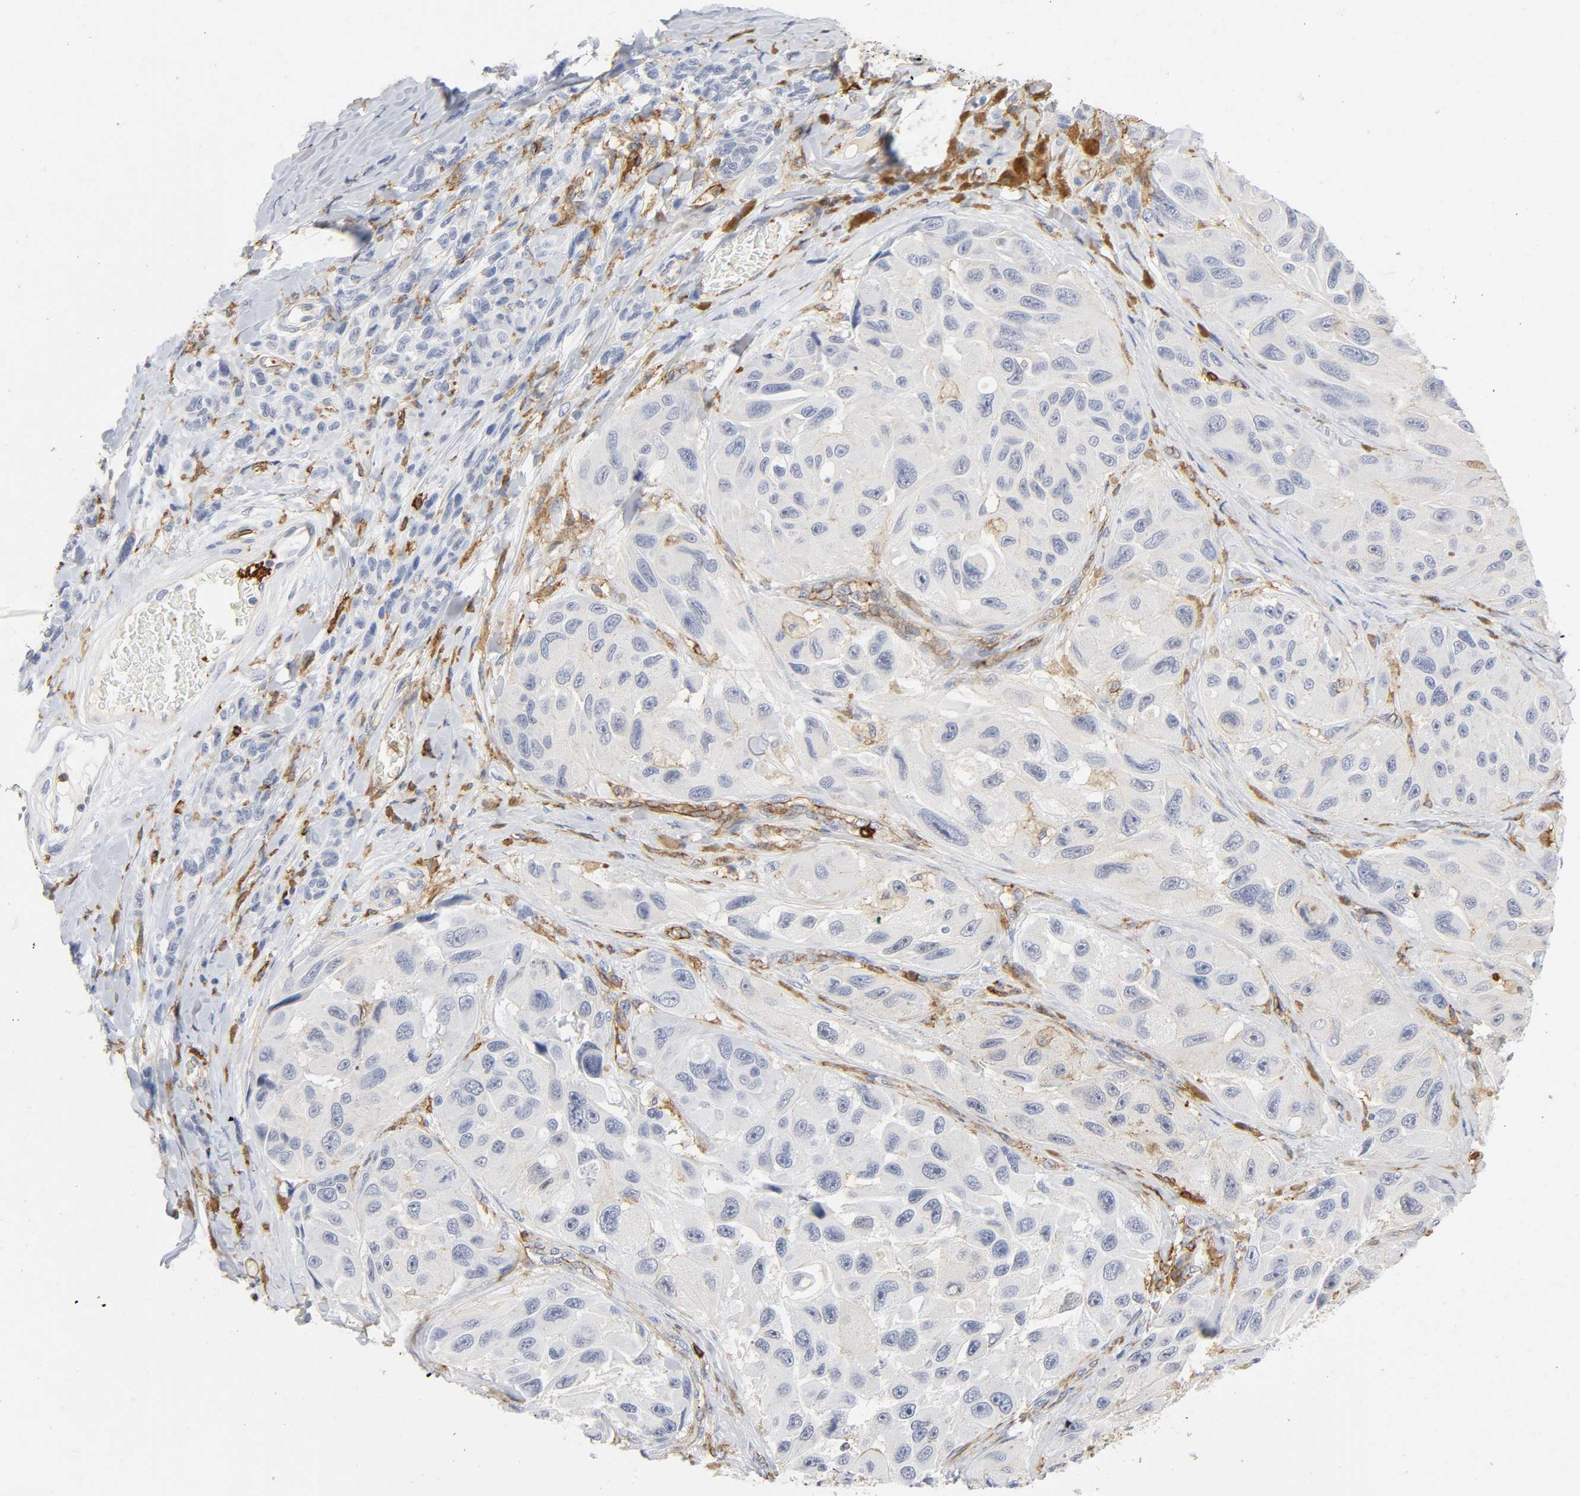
{"staining": {"intensity": "negative", "quantity": "none", "location": "none"}, "tissue": "melanoma", "cell_type": "Tumor cells", "image_type": "cancer", "snomed": [{"axis": "morphology", "description": "Malignant melanoma, NOS"}, {"axis": "topography", "description": "Skin"}], "caption": "High magnification brightfield microscopy of malignant melanoma stained with DAB (brown) and counterstained with hematoxylin (blue): tumor cells show no significant positivity. Nuclei are stained in blue.", "gene": "LYN", "patient": {"sex": "female", "age": 73}}